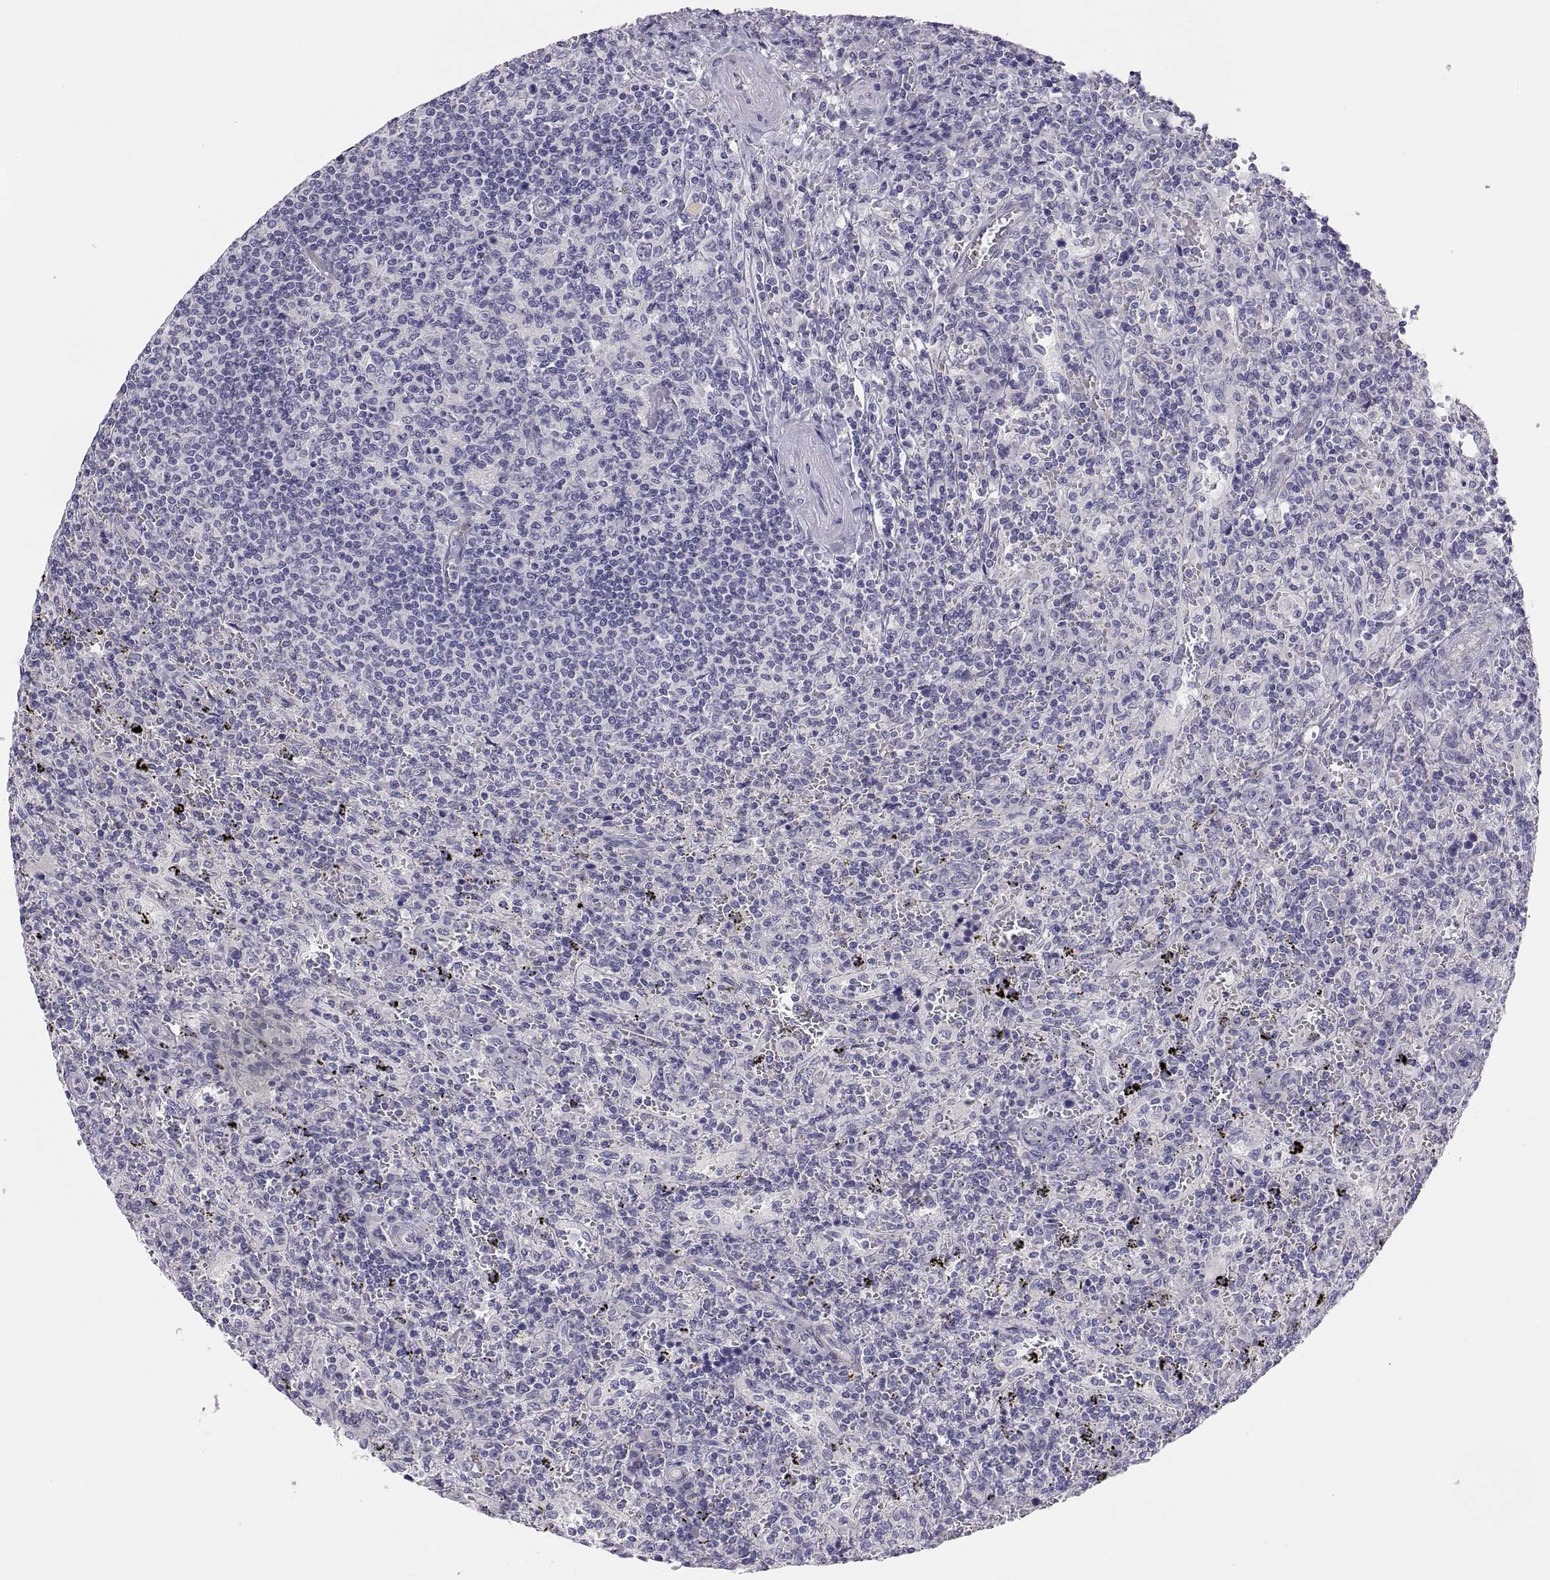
{"staining": {"intensity": "negative", "quantity": "none", "location": "none"}, "tissue": "lymphoma", "cell_type": "Tumor cells", "image_type": "cancer", "snomed": [{"axis": "morphology", "description": "Malignant lymphoma, non-Hodgkin's type, Low grade"}, {"axis": "topography", "description": "Spleen"}], "caption": "A high-resolution micrograph shows immunohistochemistry staining of lymphoma, which exhibits no significant positivity in tumor cells. The staining is performed using DAB brown chromogen with nuclei counter-stained in using hematoxylin.", "gene": "STRC", "patient": {"sex": "male", "age": 62}}